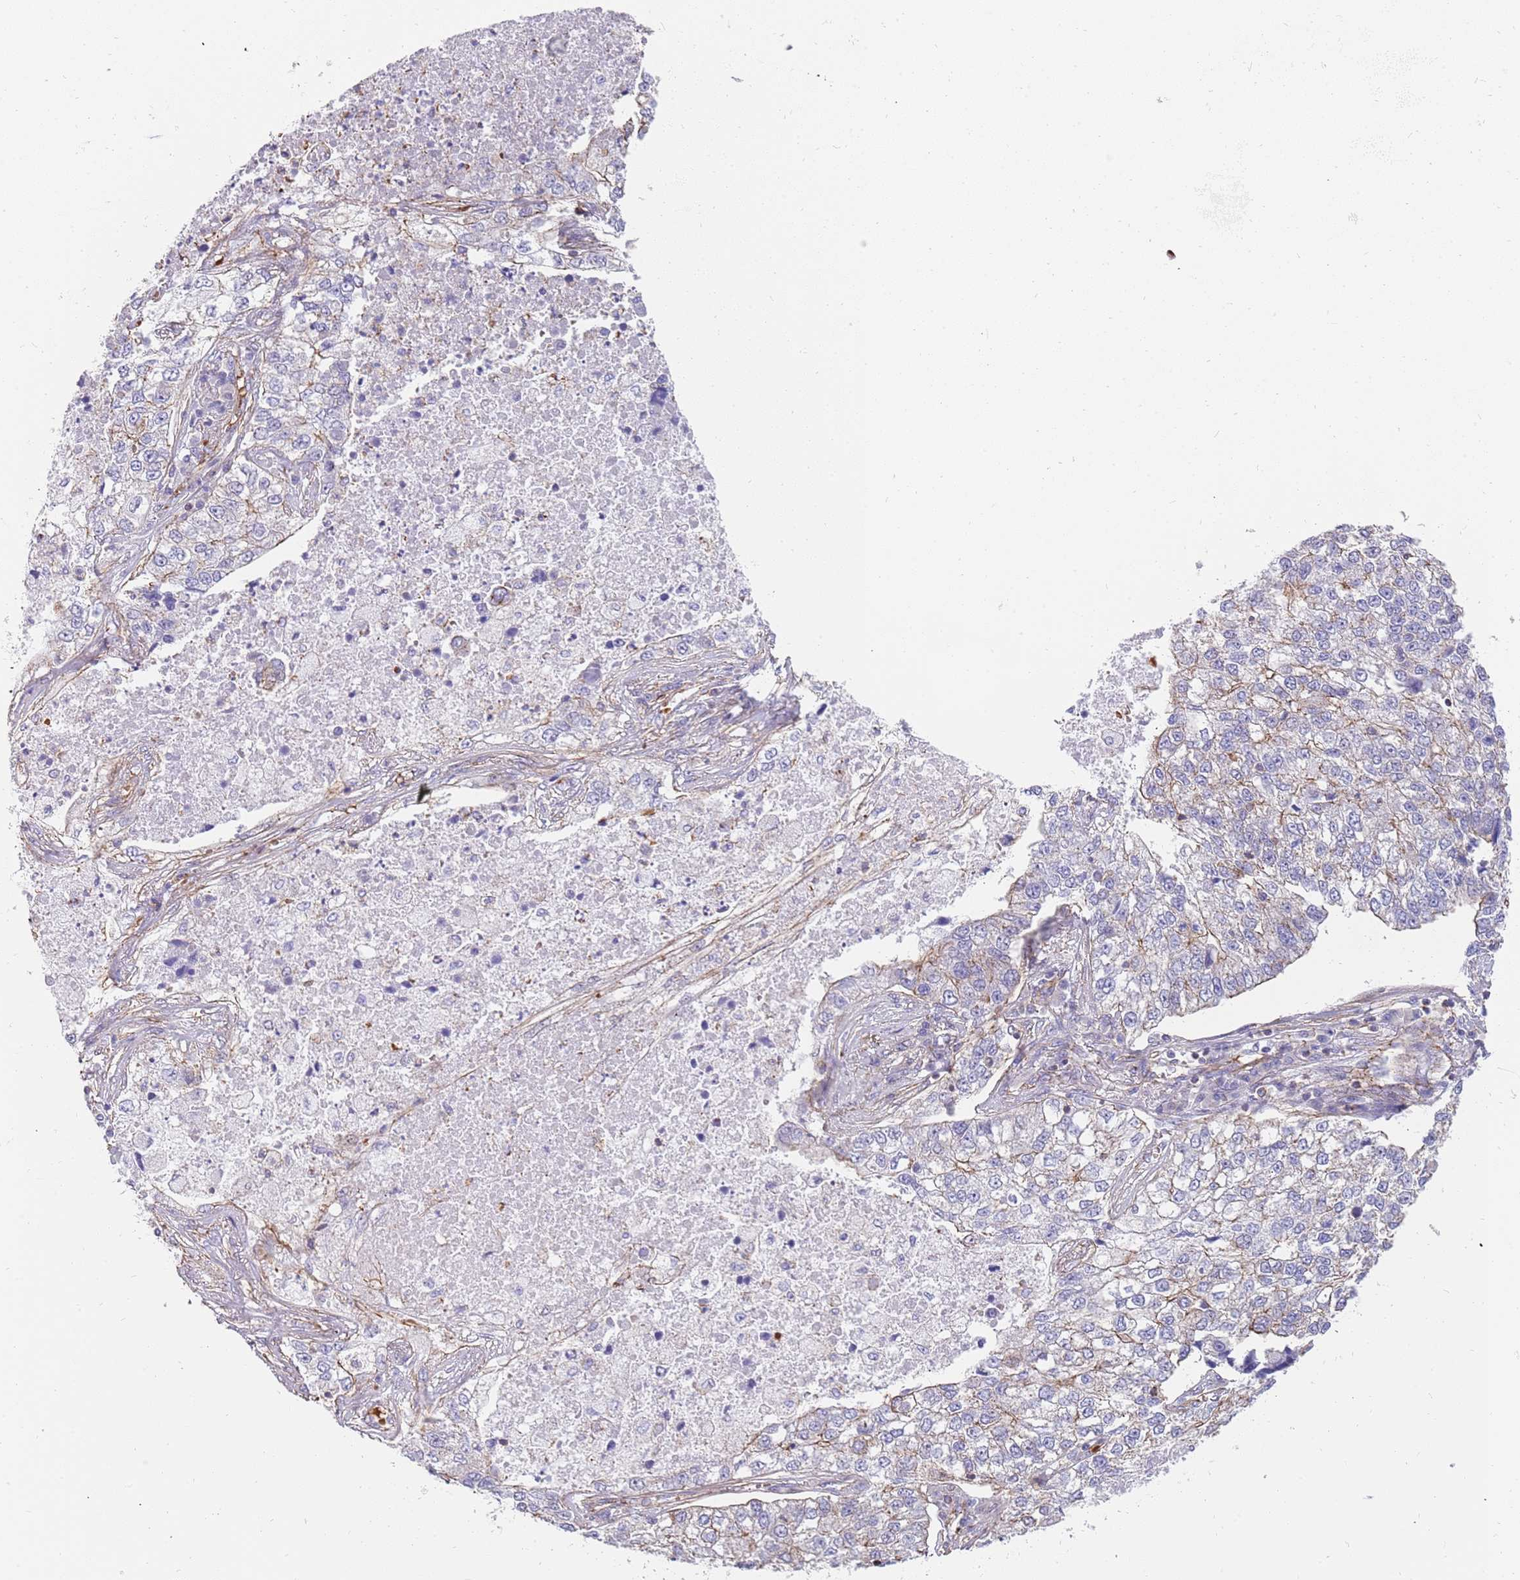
{"staining": {"intensity": "weak", "quantity": "<25%", "location": "cytoplasmic/membranous"}, "tissue": "lung cancer", "cell_type": "Tumor cells", "image_type": "cancer", "snomed": [{"axis": "morphology", "description": "Adenocarcinoma, NOS"}, {"axis": "topography", "description": "Lung"}], "caption": "High magnification brightfield microscopy of adenocarcinoma (lung) stained with DAB (brown) and counterstained with hematoxylin (blue): tumor cells show no significant positivity.", "gene": "GFRAL", "patient": {"sex": "male", "age": 49}}